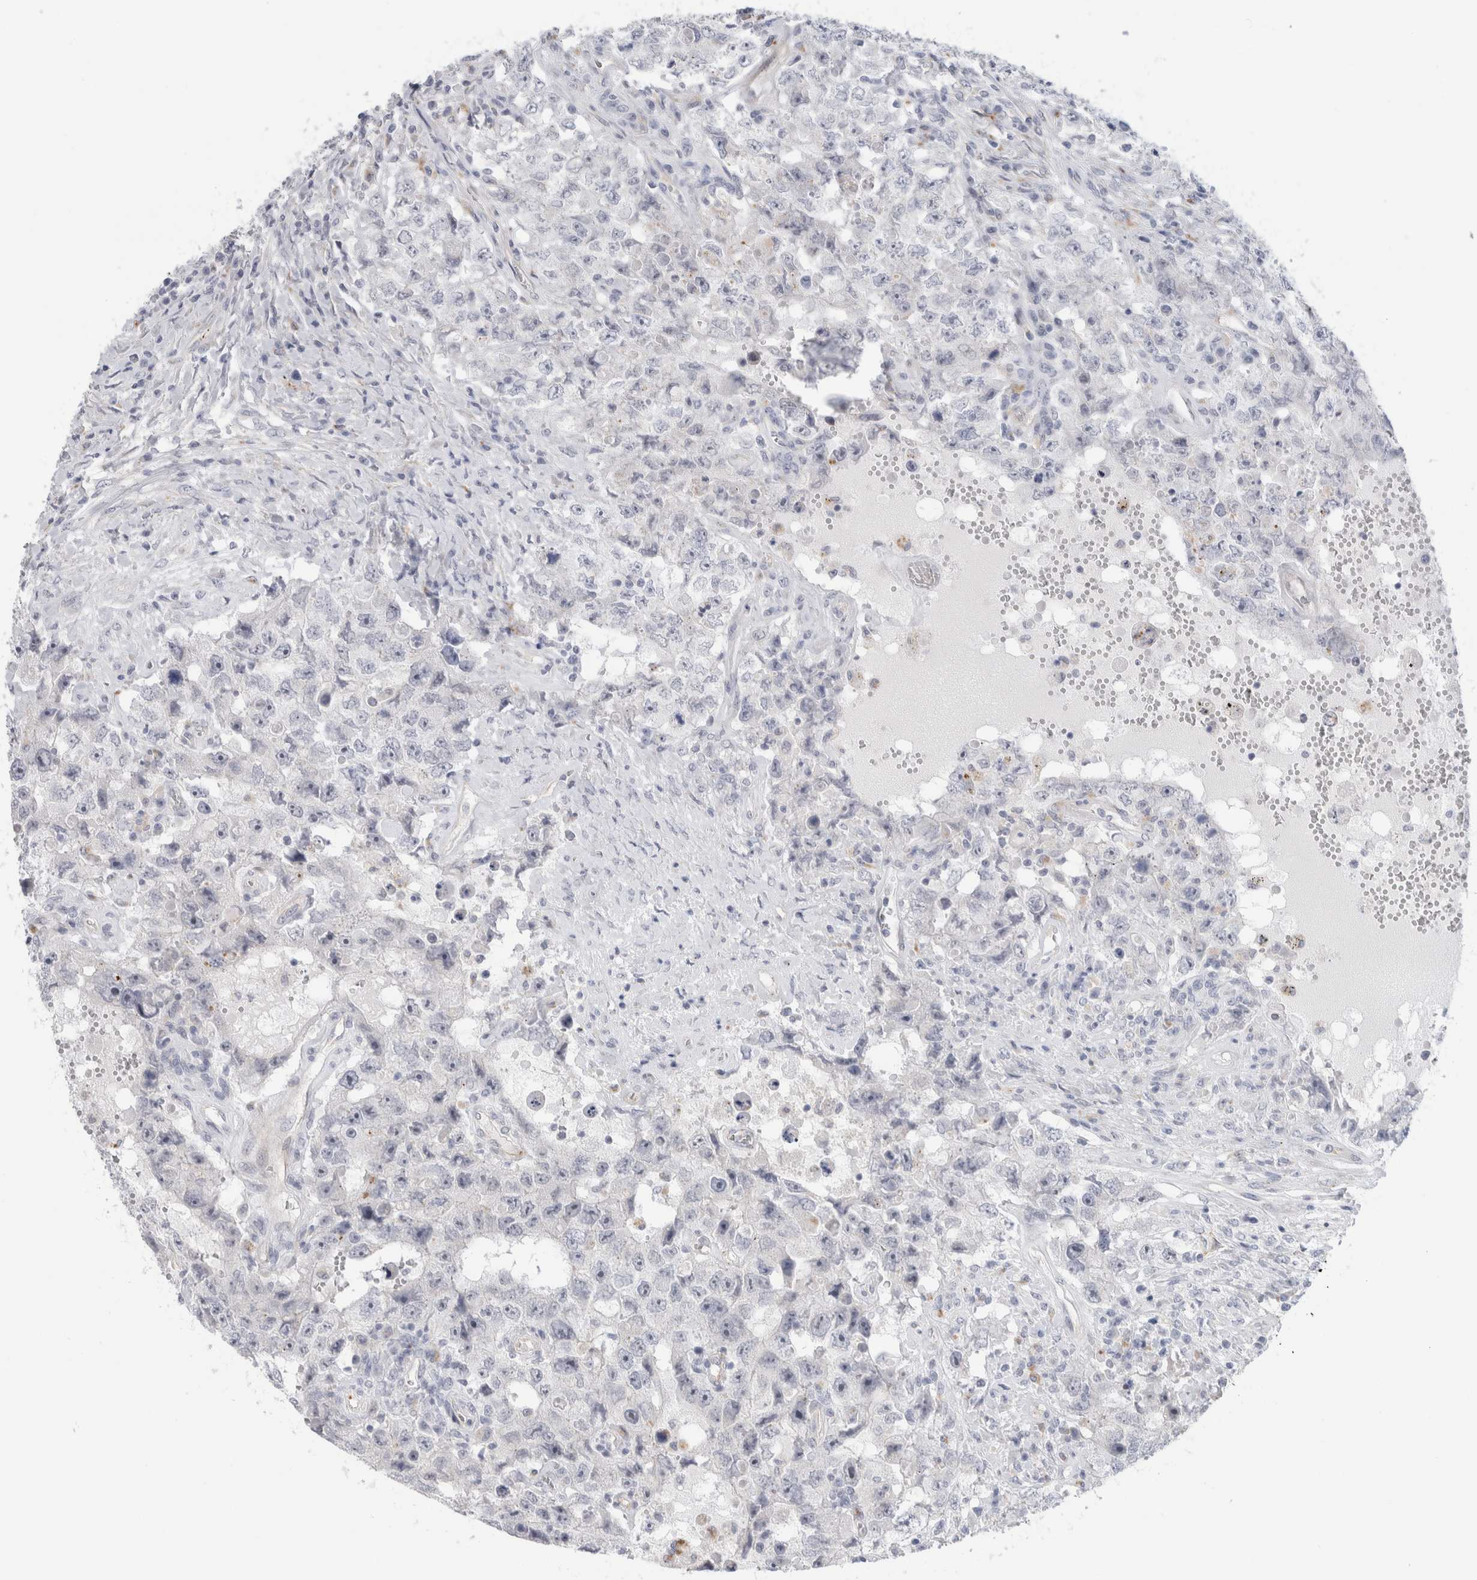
{"staining": {"intensity": "negative", "quantity": "none", "location": "none"}, "tissue": "testis cancer", "cell_type": "Tumor cells", "image_type": "cancer", "snomed": [{"axis": "morphology", "description": "Carcinoma, Embryonal, NOS"}, {"axis": "topography", "description": "Testis"}], "caption": "An image of testis cancer stained for a protein demonstrates no brown staining in tumor cells.", "gene": "ANKMY1", "patient": {"sex": "male", "age": 26}}